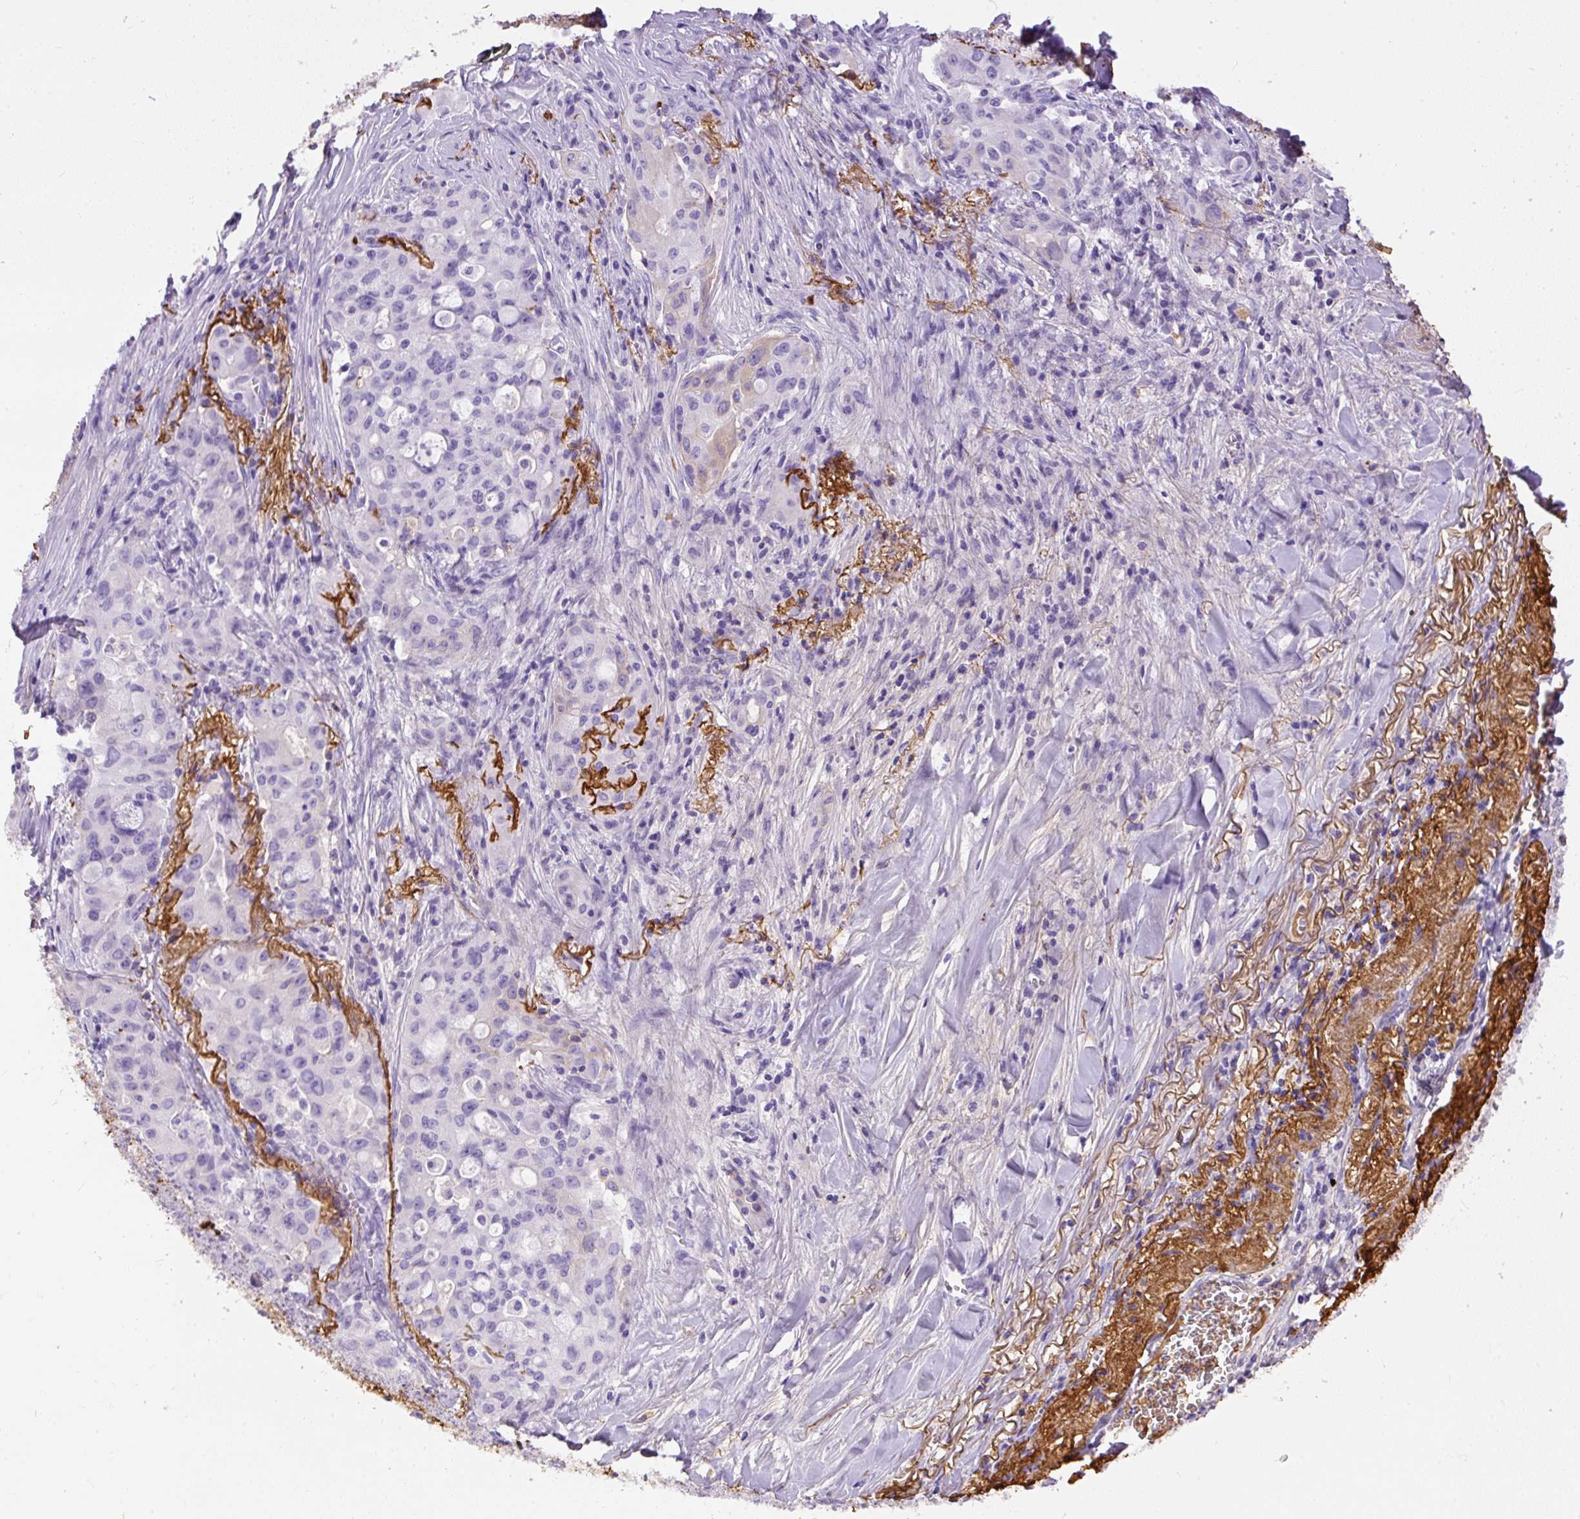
{"staining": {"intensity": "negative", "quantity": "none", "location": "none"}, "tissue": "lung cancer", "cell_type": "Tumor cells", "image_type": "cancer", "snomed": [{"axis": "morphology", "description": "Adenocarcinoma, NOS"}, {"axis": "topography", "description": "Lung"}], "caption": "Immunohistochemical staining of human lung cancer (adenocarcinoma) shows no significant positivity in tumor cells. Brightfield microscopy of immunohistochemistry (IHC) stained with DAB (brown) and hematoxylin (blue), captured at high magnification.", "gene": "APCS", "patient": {"sex": "female", "age": 44}}